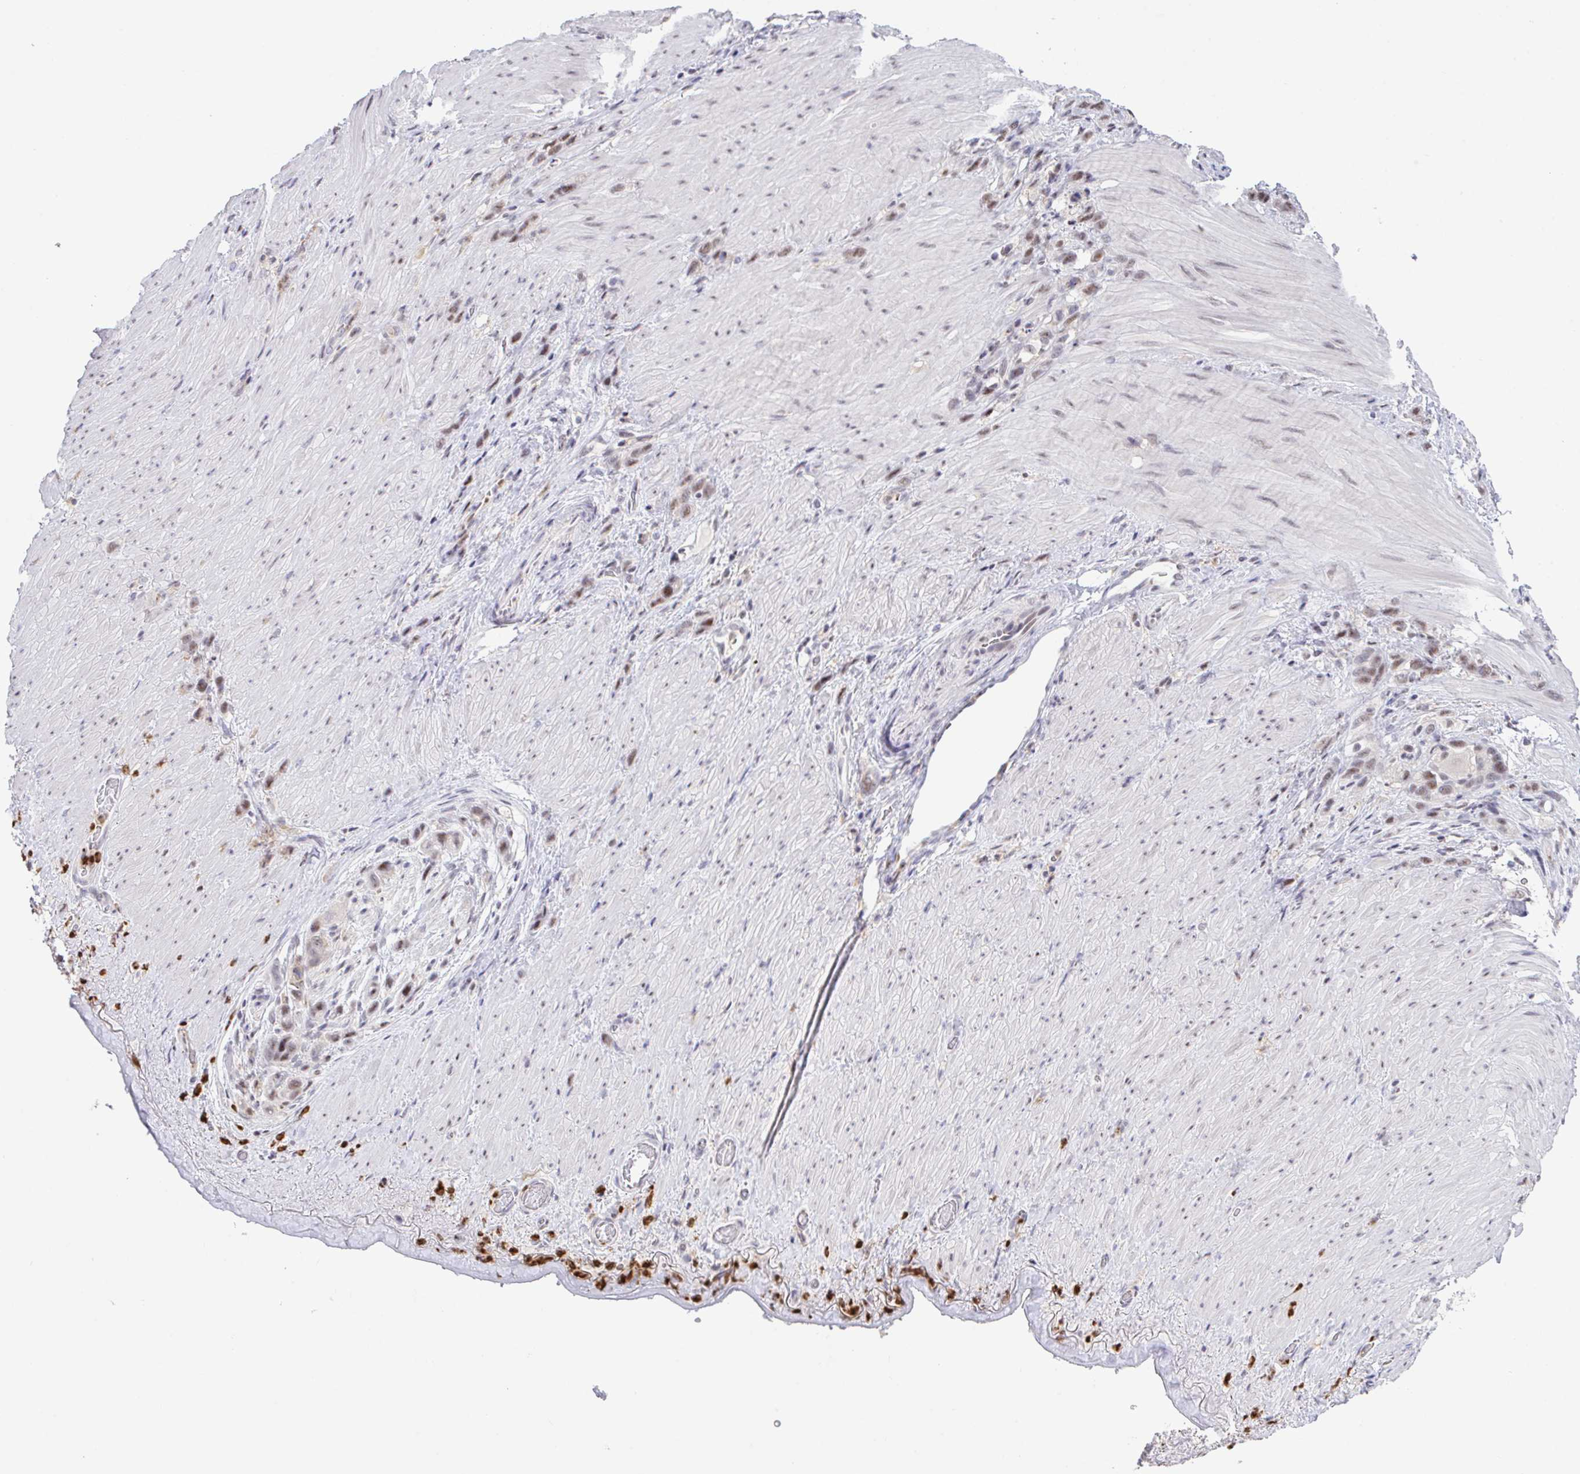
{"staining": {"intensity": "weak", "quantity": ">75%", "location": "nuclear"}, "tissue": "stomach cancer", "cell_type": "Tumor cells", "image_type": "cancer", "snomed": [{"axis": "morphology", "description": "Adenocarcinoma, NOS"}, {"axis": "topography", "description": "Stomach"}], "caption": "Stomach adenocarcinoma tissue reveals weak nuclear staining in about >75% of tumor cells, visualized by immunohistochemistry. (Brightfield microscopy of DAB IHC at high magnification).", "gene": "OR6K3", "patient": {"sex": "female", "age": 65}}